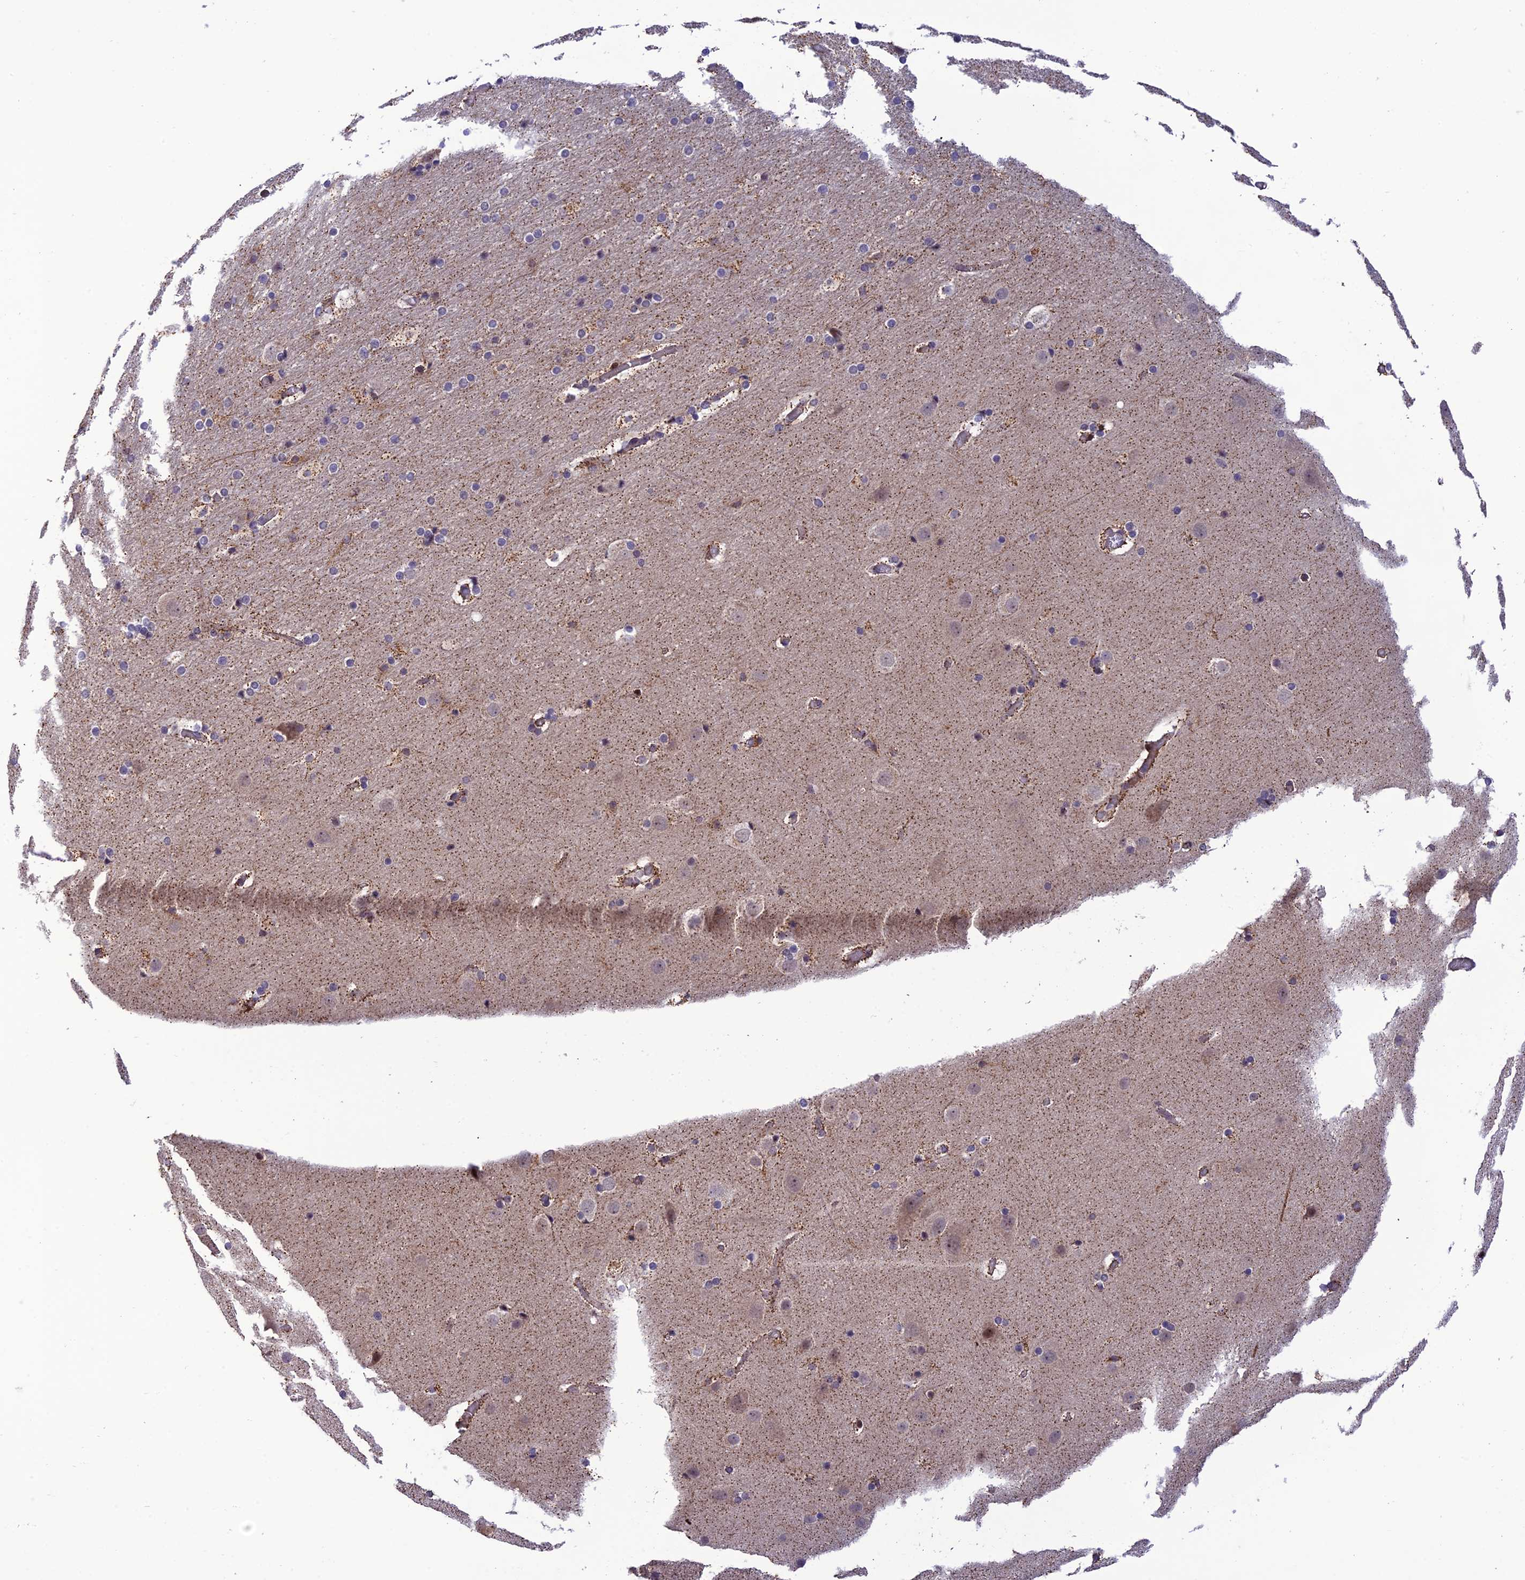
{"staining": {"intensity": "negative", "quantity": "none", "location": "none"}, "tissue": "cerebral cortex", "cell_type": "Endothelial cells", "image_type": "normal", "snomed": [{"axis": "morphology", "description": "Normal tissue, NOS"}, {"axis": "topography", "description": "Cerebral cortex"}], "caption": "A high-resolution photomicrograph shows immunohistochemistry staining of benign cerebral cortex, which demonstrates no significant expression in endothelial cells. (Stains: DAB (3,3'-diaminobenzidine) IHC with hematoxylin counter stain, Microscopy: brightfield microscopy at high magnification).", "gene": "ZNF584", "patient": {"sex": "male", "age": 57}}